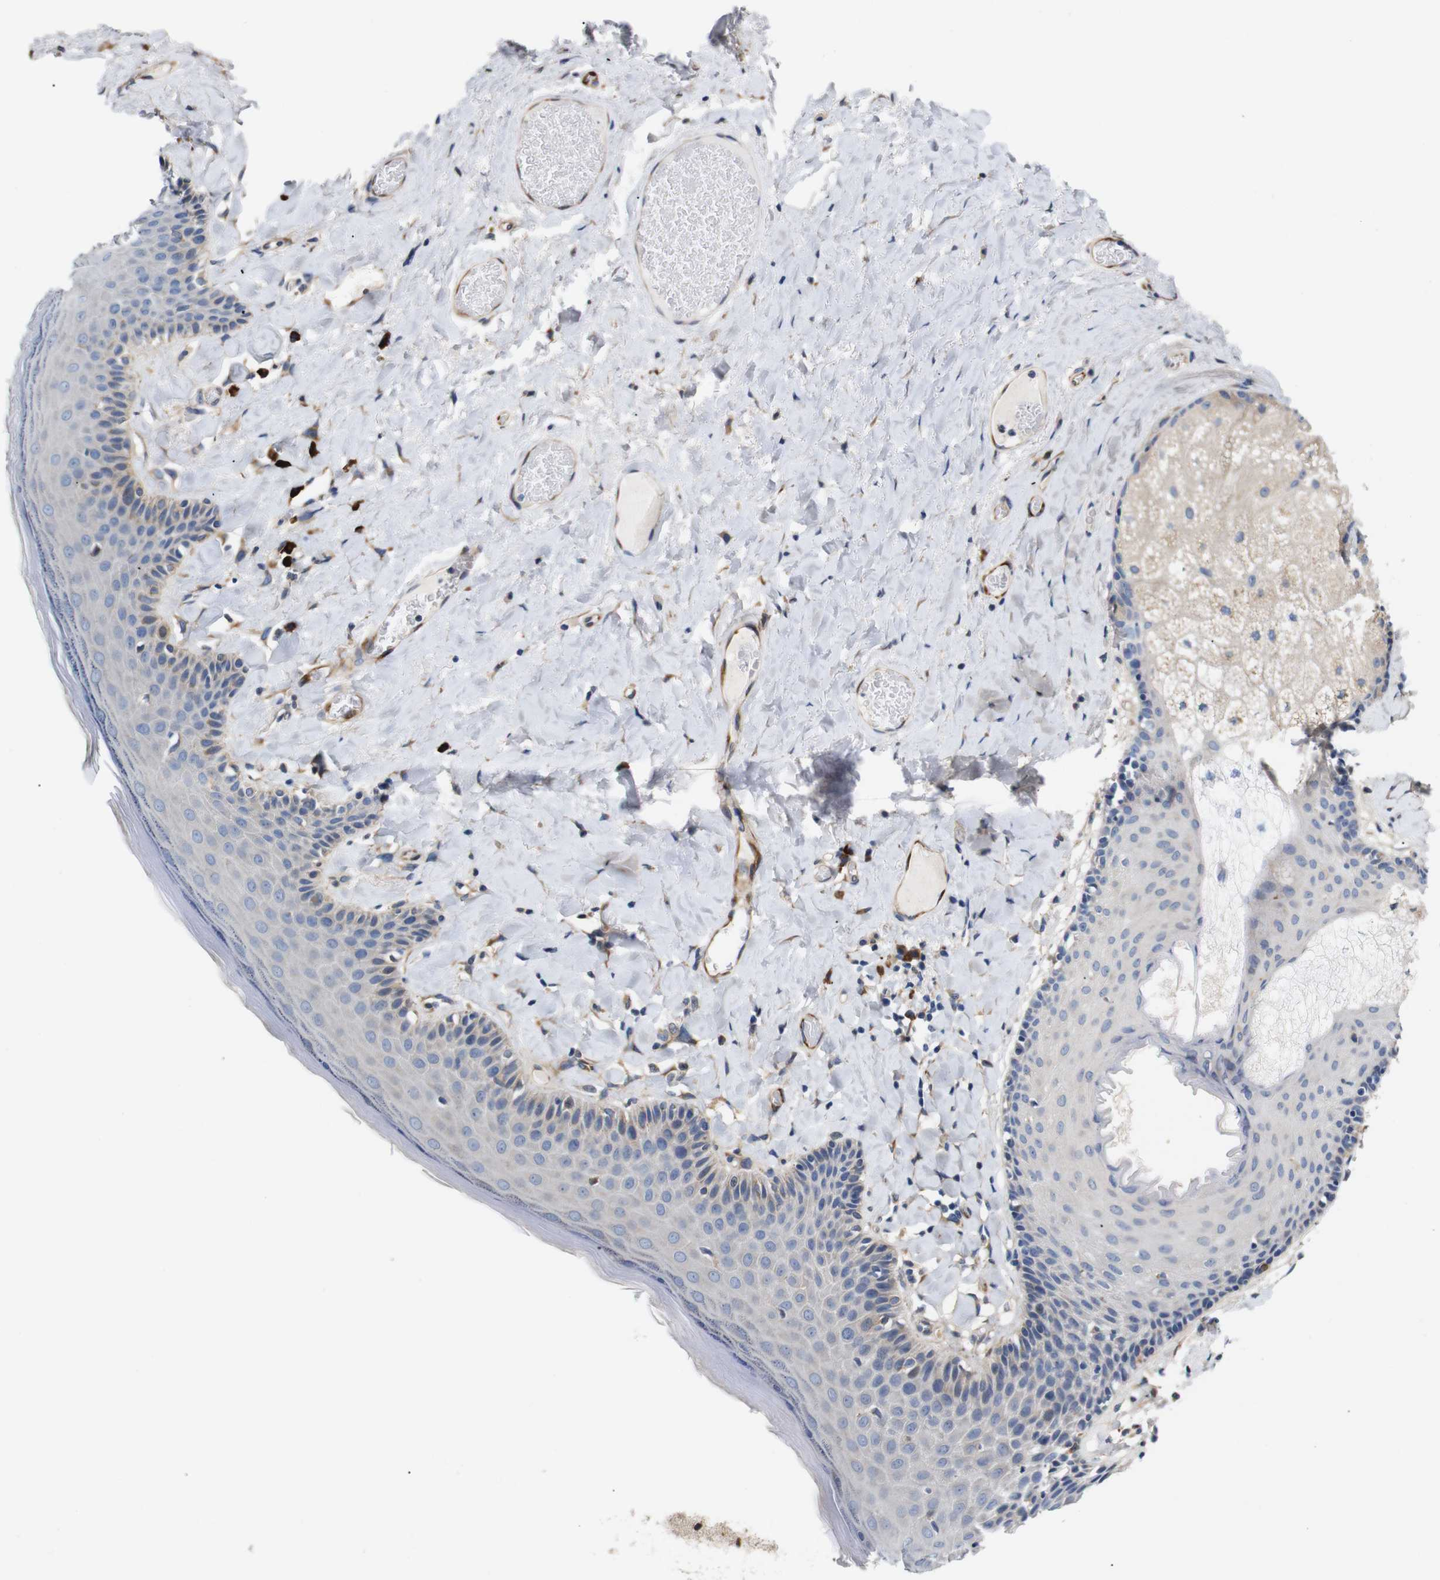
{"staining": {"intensity": "negative", "quantity": "none", "location": "none"}, "tissue": "skin", "cell_type": "Epidermal cells", "image_type": "normal", "snomed": [{"axis": "morphology", "description": "Normal tissue, NOS"}, {"axis": "topography", "description": "Anal"}], "caption": "High power microscopy micrograph of an IHC micrograph of unremarkable skin, revealing no significant staining in epidermal cells. Nuclei are stained in blue.", "gene": "UBE2G2", "patient": {"sex": "male", "age": 69}}